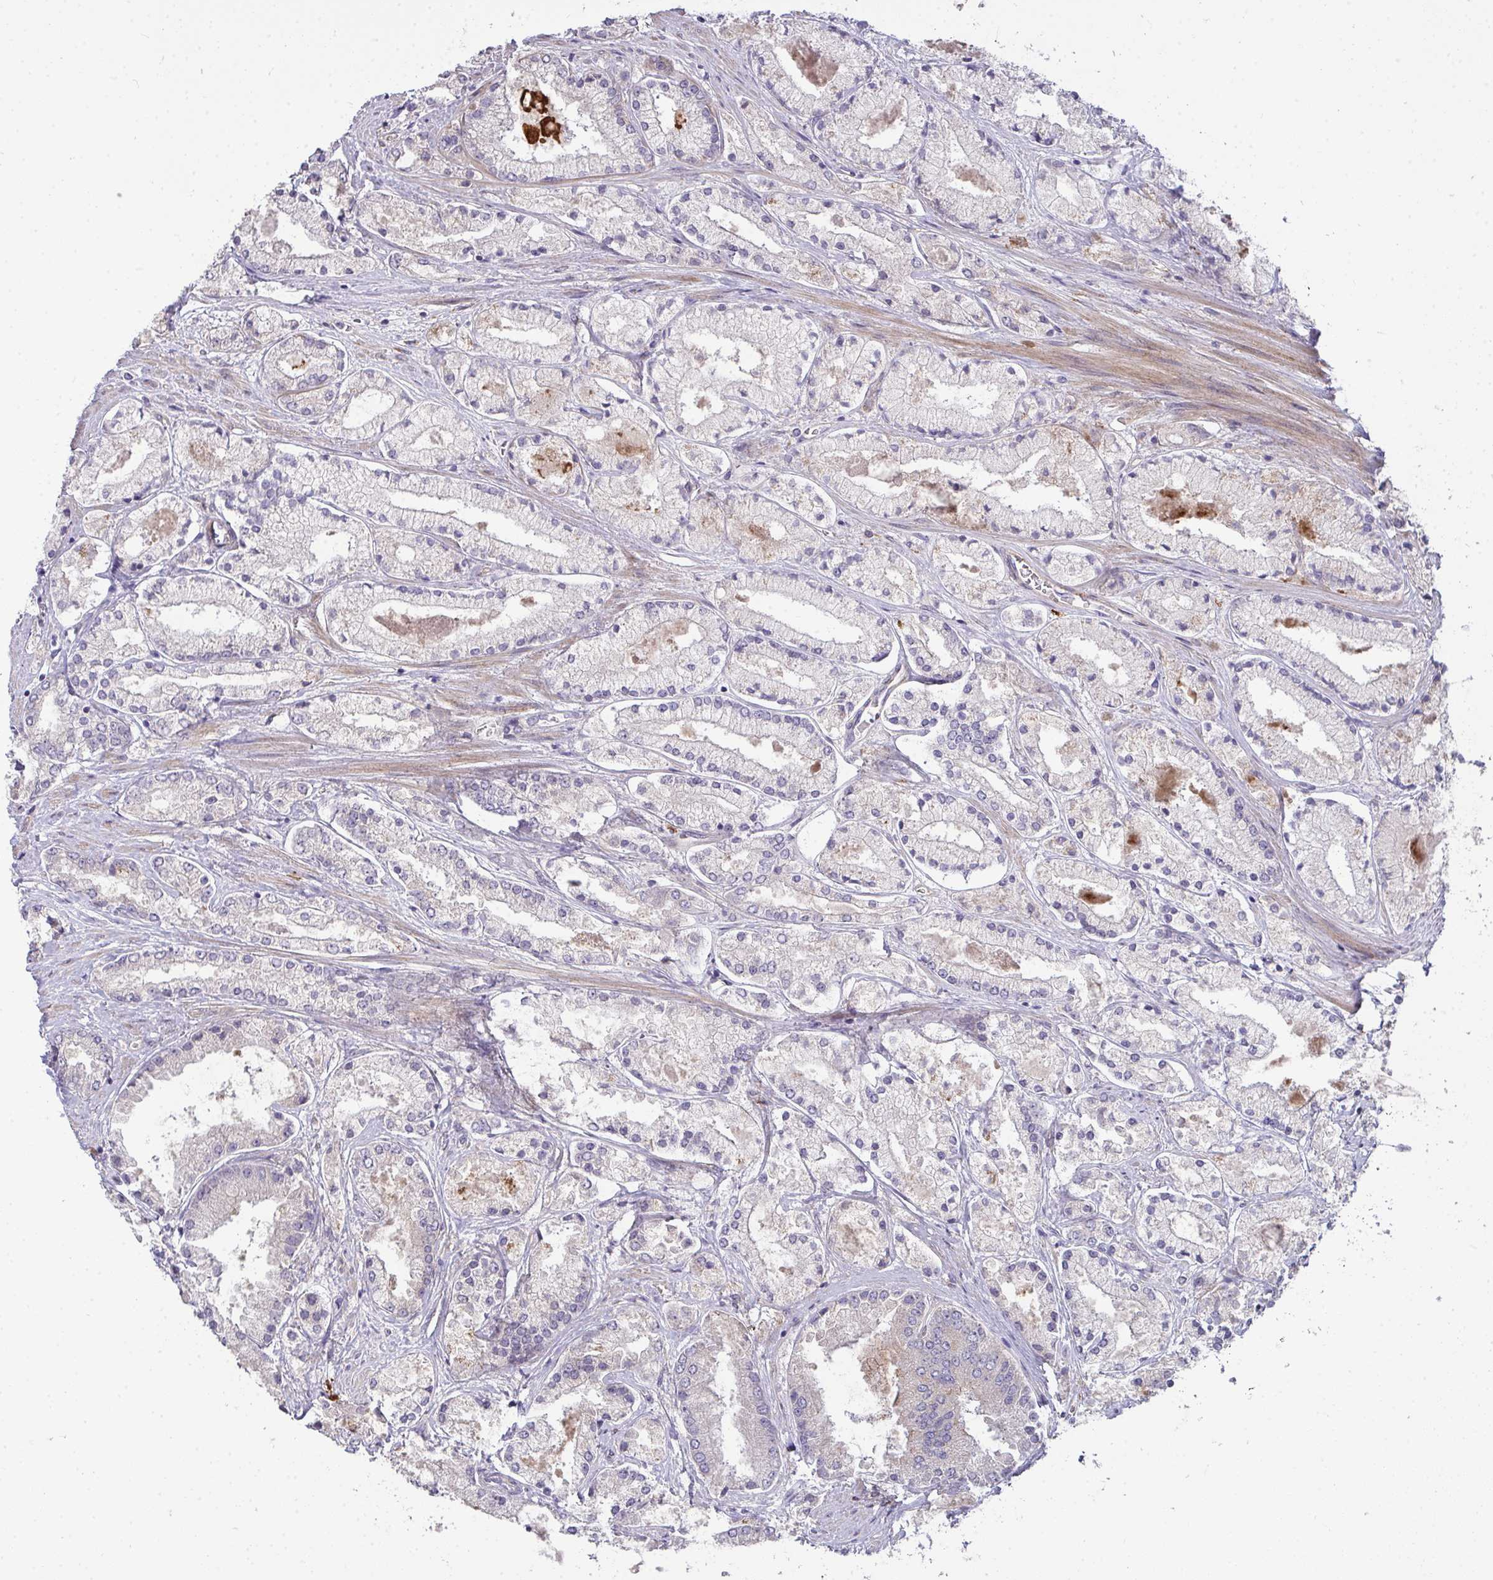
{"staining": {"intensity": "weak", "quantity": "<25%", "location": "cytoplasmic/membranous"}, "tissue": "prostate cancer", "cell_type": "Tumor cells", "image_type": "cancer", "snomed": [{"axis": "morphology", "description": "Adenocarcinoma, High grade"}, {"axis": "topography", "description": "Prostate"}], "caption": "Immunohistochemical staining of human high-grade adenocarcinoma (prostate) shows no significant positivity in tumor cells. The staining was performed using DAB (3,3'-diaminobenzidine) to visualize the protein expression in brown, while the nuclei were stained in blue with hematoxylin (Magnification: 20x).", "gene": "SH2D1B", "patient": {"sex": "male", "age": 67}}